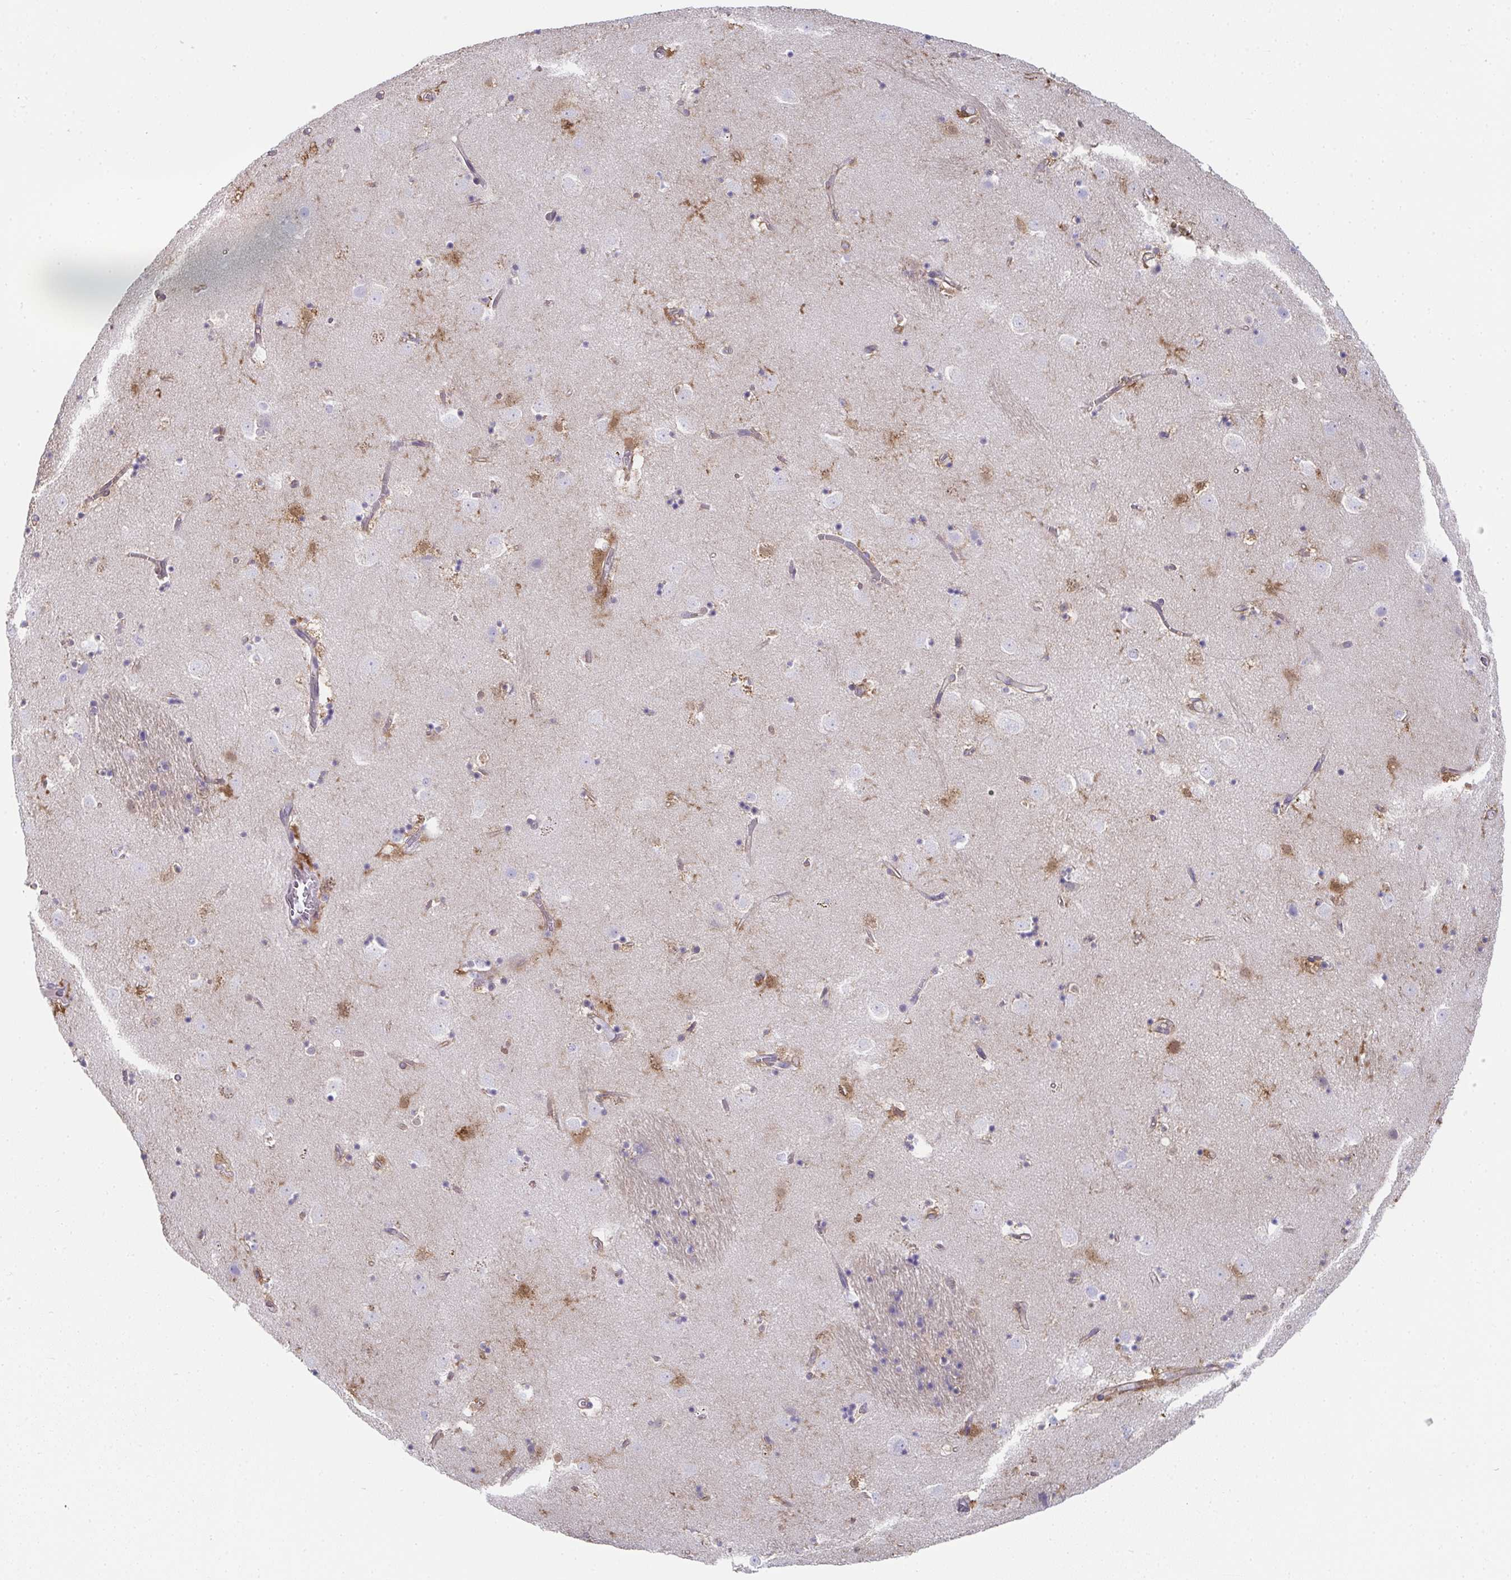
{"staining": {"intensity": "moderate", "quantity": "<25%", "location": "cytoplasmic/membranous"}, "tissue": "caudate", "cell_type": "Glial cells", "image_type": "normal", "snomed": [{"axis": "morphology", "description": "Normal tissue, NOS"}, {"axis": "topography", "description": "Lateral ventricle wall"}], "caption": "Immunohistochemistry (IHC) (DAB) staining of unremarkable human caudate displays moderate cytoplasmic/membranous protein positivity in approximately <25% of glial cells. The protein is shown in brown color, while the nuclei are stained blue.", "gene": "RBP1", "patient": {"sex": "male", "age": 58}}